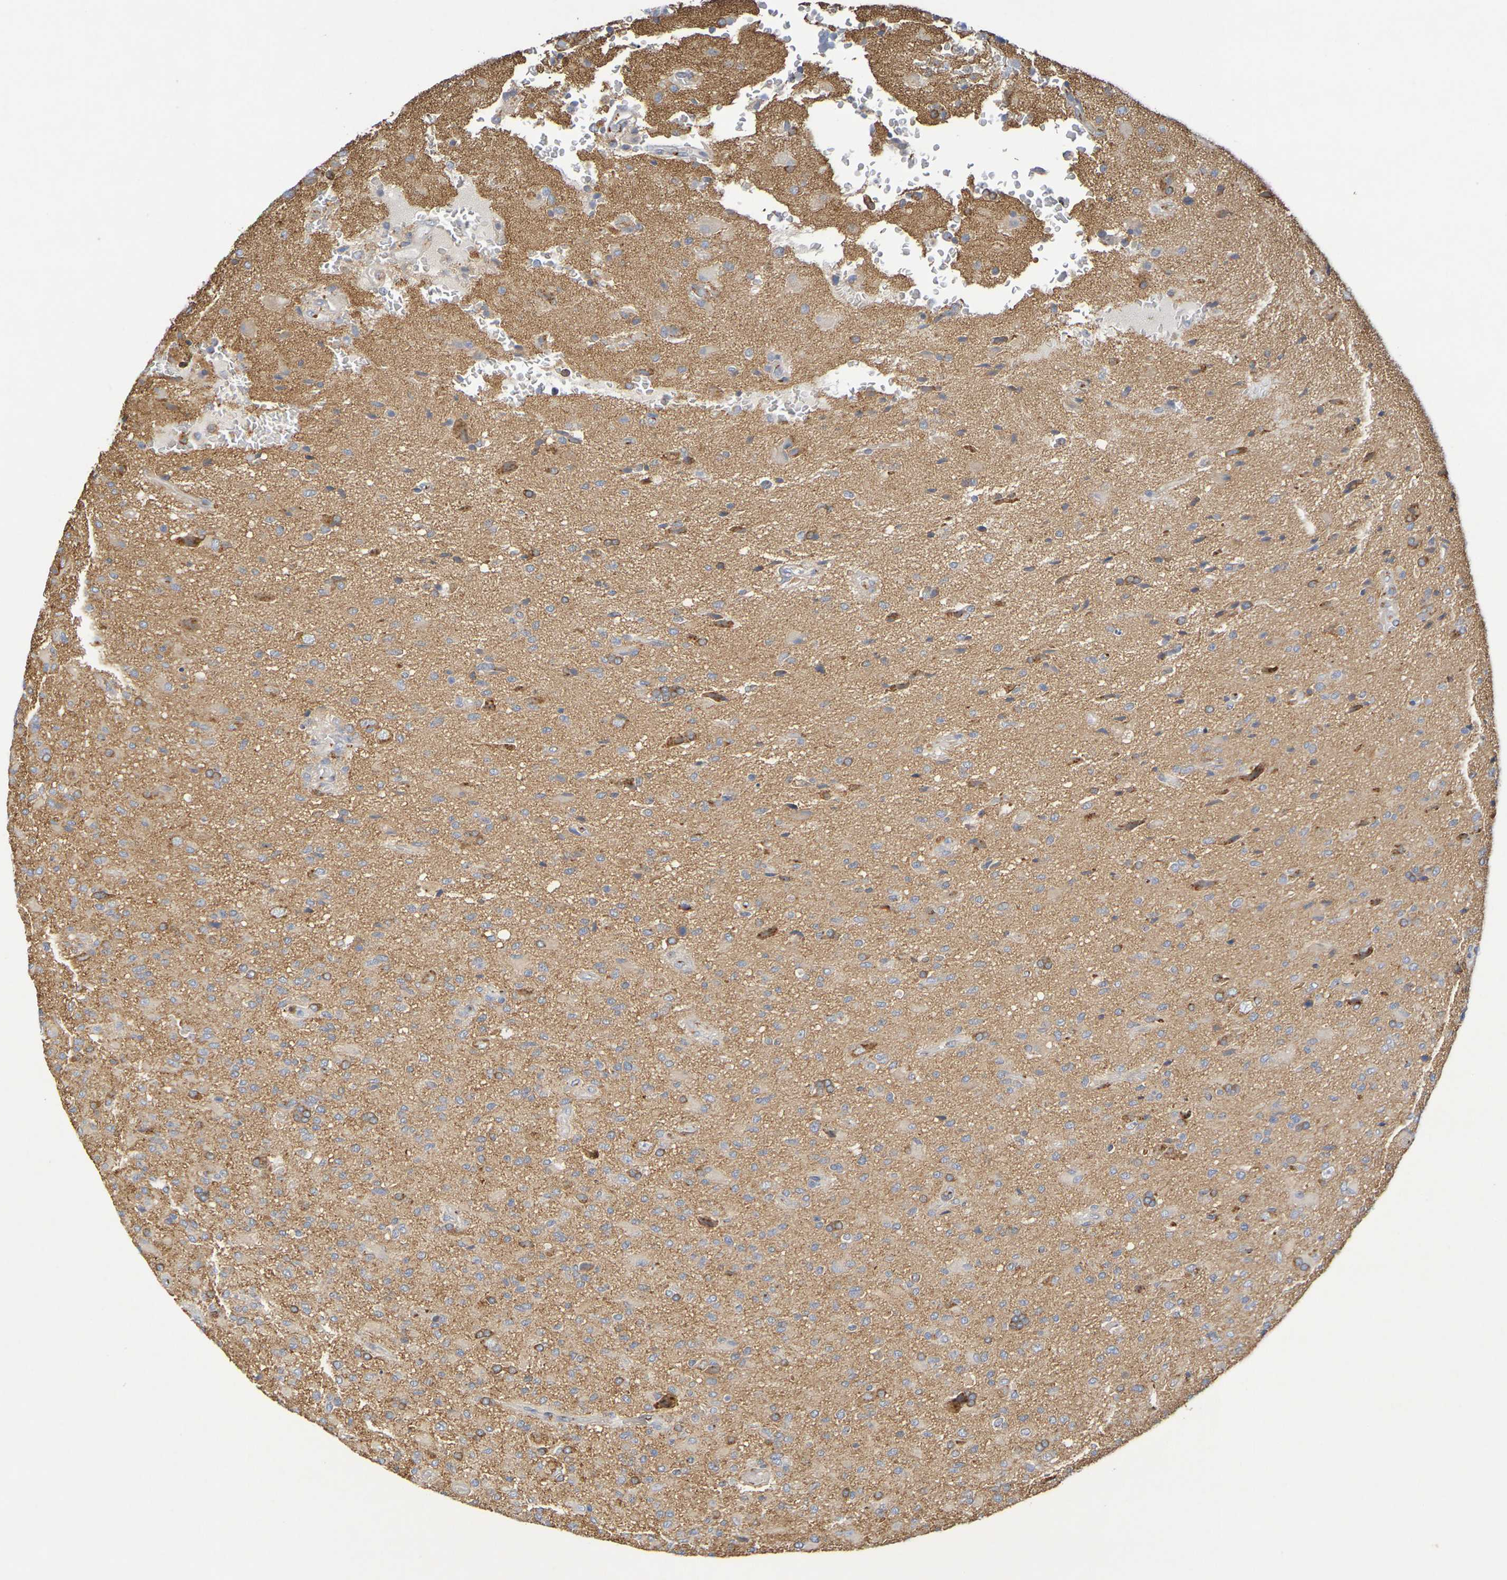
{"staining": {"intensity": "moderate", "quantity": "<25%", "location": "cytoplasmic/membranous"}, "tissue": "glioma", "cell_type": "Tumor cells", "image_type": "cancer", "snomed": [{"axis": "morphology", "description": "Glioma, malignant, High grade"}, {"axis": "topography", "description": "Brain"}], "caption": "Protein analysis of glioma tissue demonstrates moderate cytoplasmic/membranous staining in about <25% of tumor cells.", "gene": "DCP2", "patient": {"sex": "male", "age": 71}}